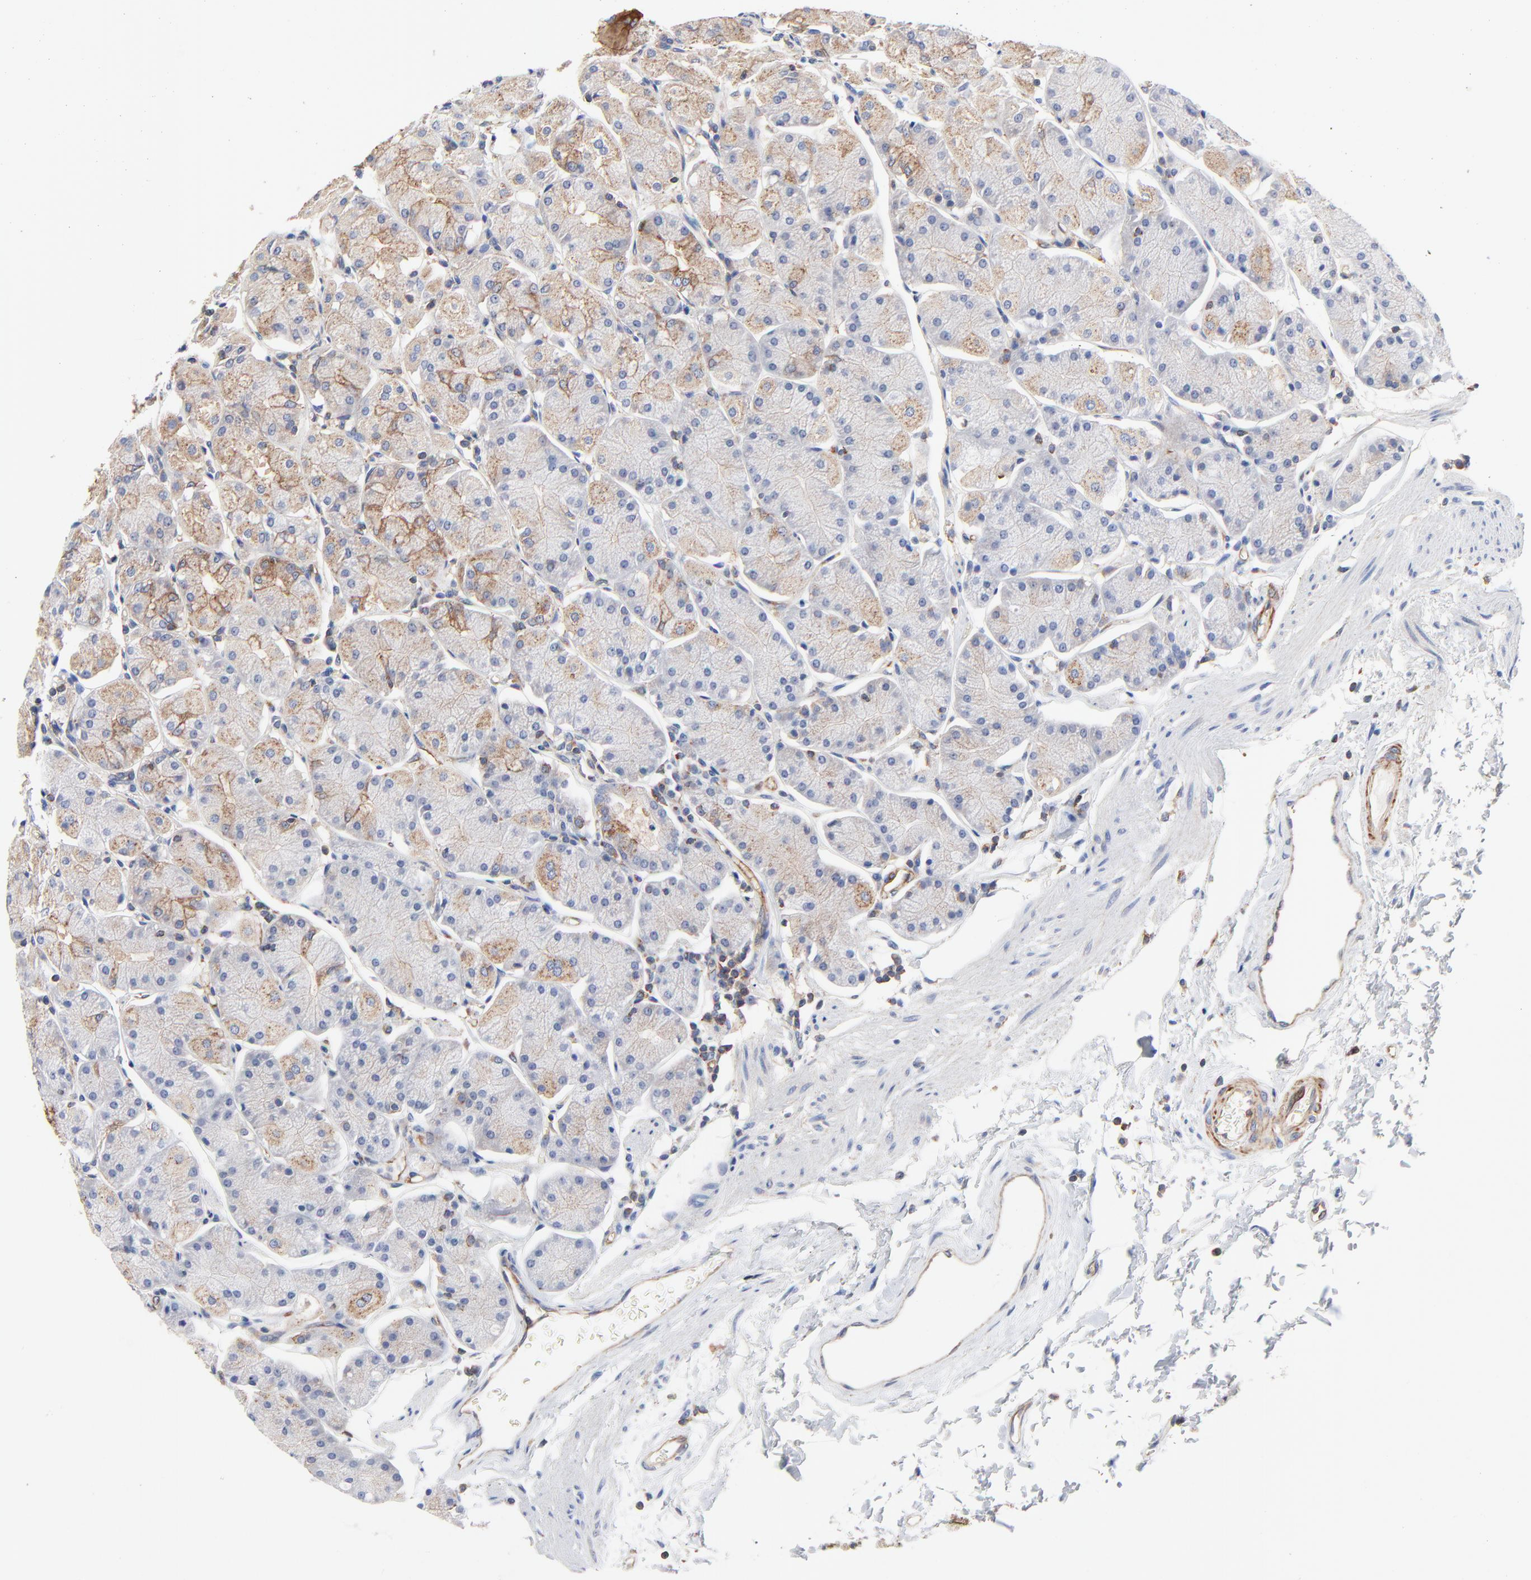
{"staining": {"intensity": "strong", "quantity": "25%-75%", "location": "cytoplasmic/membranous"}, "tissue": "stomach", "cell_type": "Glandular cells", "image_type": "normal", "snomed": [{"axis": "morphology", "description": "Normal tissue, NOS"}, {"axis": "topography", "description": "Stomach, upper"}, {"axis": "topography", "description": "Stomach"}], "caption": "Immunohistochemical staining of unremarkable human stomach shows high levels of strong cytoplasmic/membranous expression in approximately 25%-75% of glandular cells.", "gene": "CD2AP", "patient": {"sex": "male", "age": 76}}